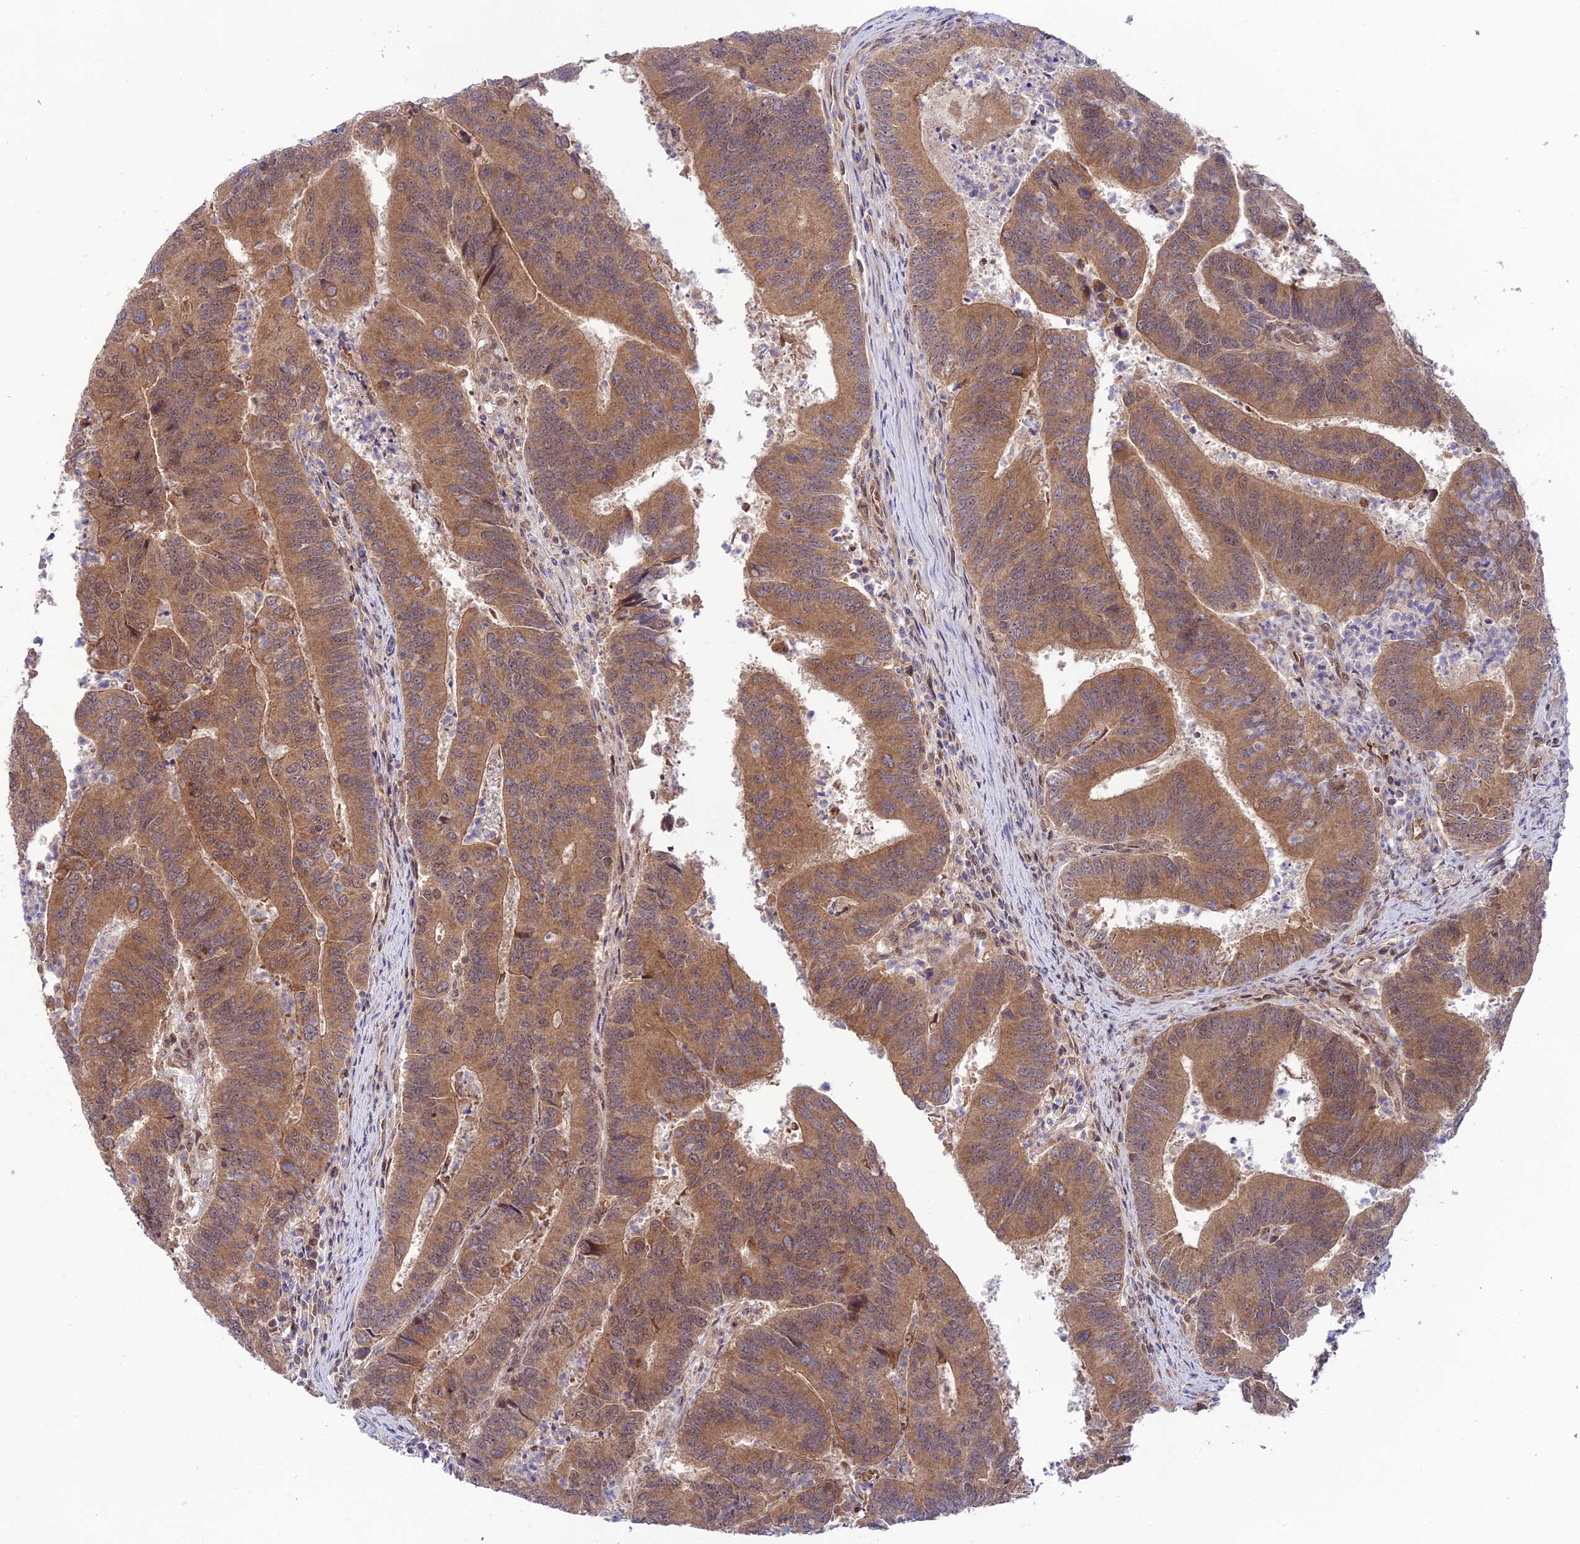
{"staining": {"intensity": "moderate", "quantity": ">75%", "location": "cytoplasmic/membranous"}, "tissue": "colorectal cancer", "cell_type": "Tumor cells", "image_type": "cancer", "snomed": [{"axis": "morphology", "description": "Adenocarcinoma, NOS"}, {"axis": "topography", "description": "Colon"}], "caption": "Tumor cells exhibit moderate cytoplasmic/membranous positivity in approximately >75% of cells in adenocarcinoma (colorectal). Using DAB (3,3'-diaminobenzidine) (brown) and hematoxylin (blue) stains, captured at high magnification using brightfield microscopy.", "gene": "TRIM40", "patient": {"sex": "female", "age": 67}}